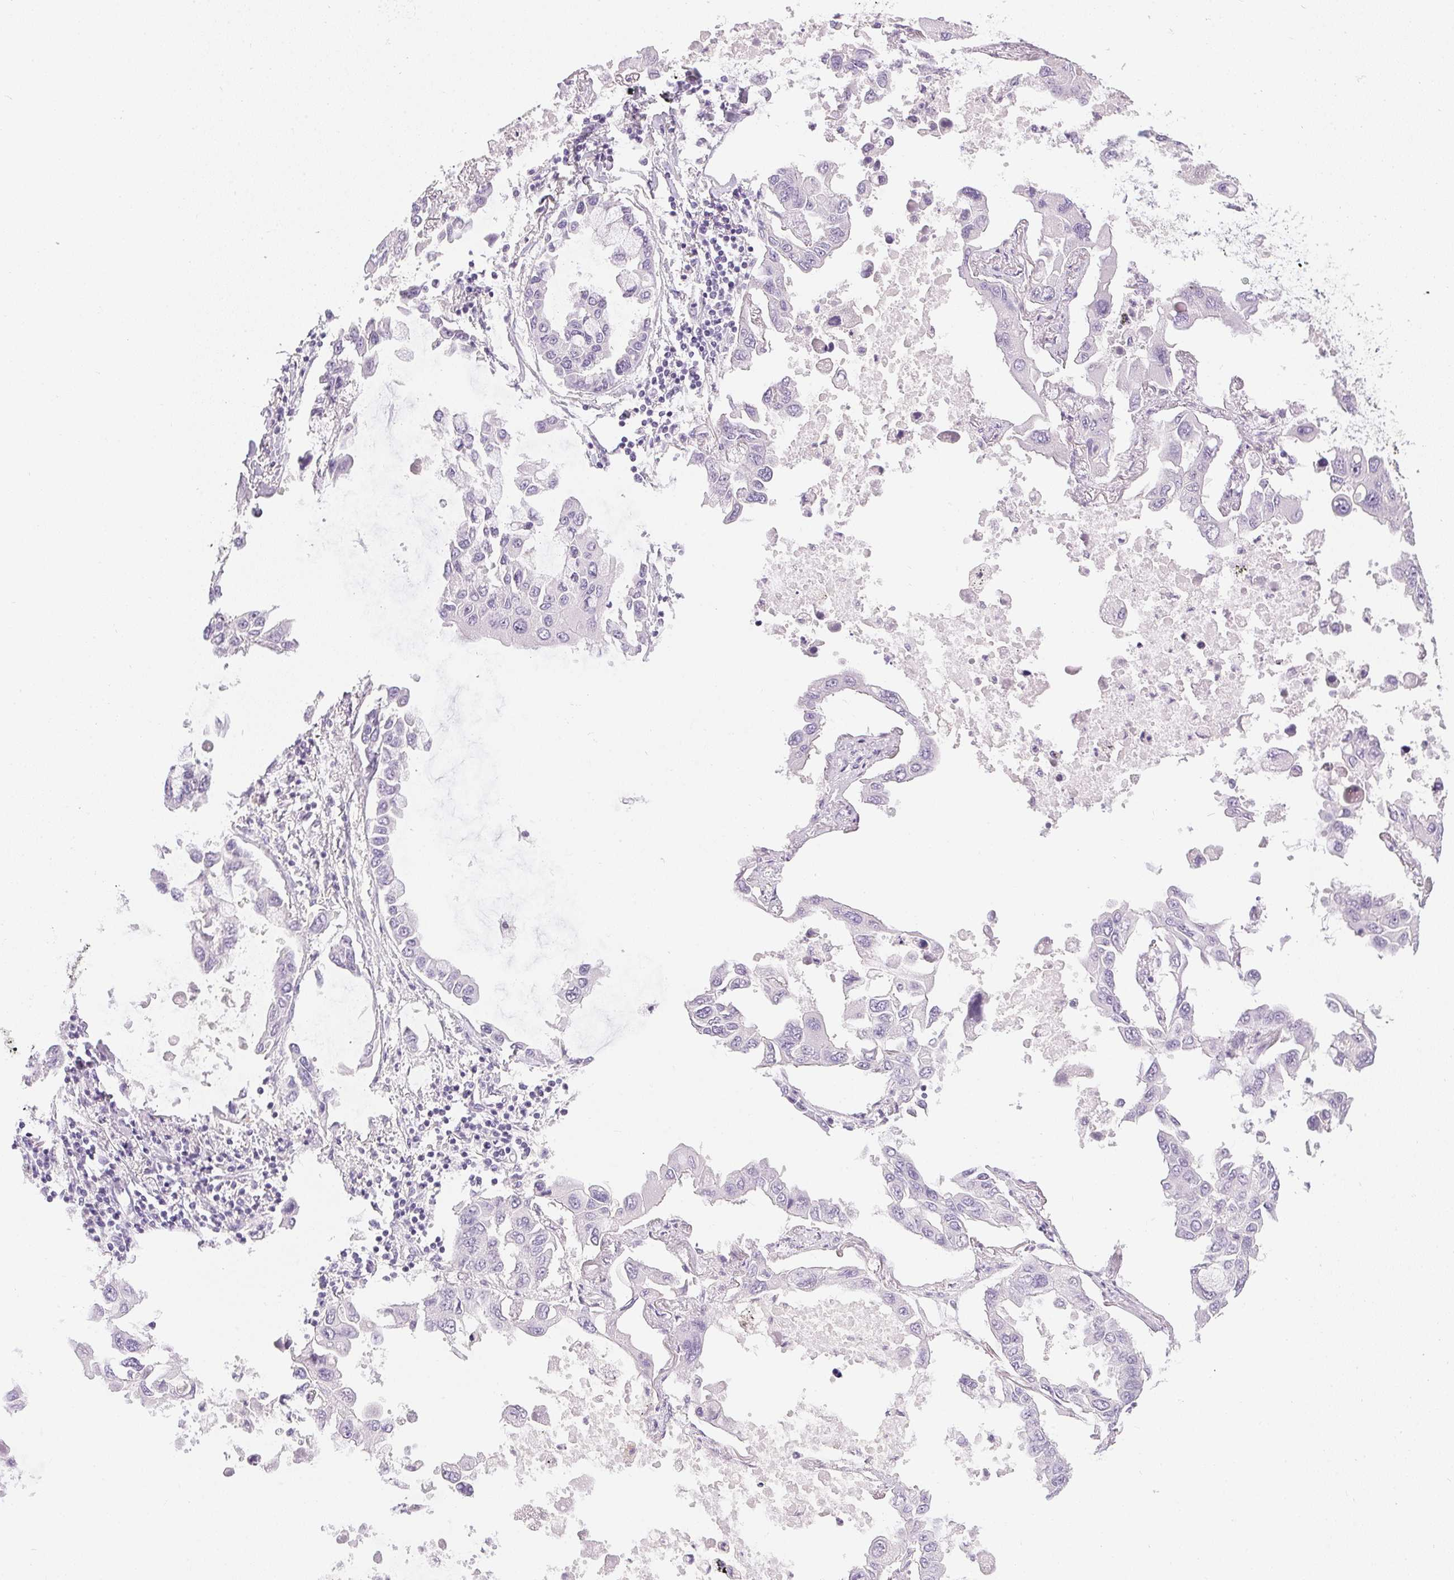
{"staining": {"intensity": "negative", "quantity": "none", "location": "none"}, "tissue": "lung cancer", "cell_type": "Tumor cells", "image_type": "cancer", "snomed": [{"axis": "morphology", "description": "Adenocarcinoma, NOS"}, {"axis": "topography", "description": "Lung"}], "caption": "This micrograph is of lung cancer stained with immunohistochemistry to label a protein in brown with the nuclei are counter-stained blue. There is no positivity in tumor cells.", "gene": "PPY", "patient": {"sex": "male", "age": 64}}